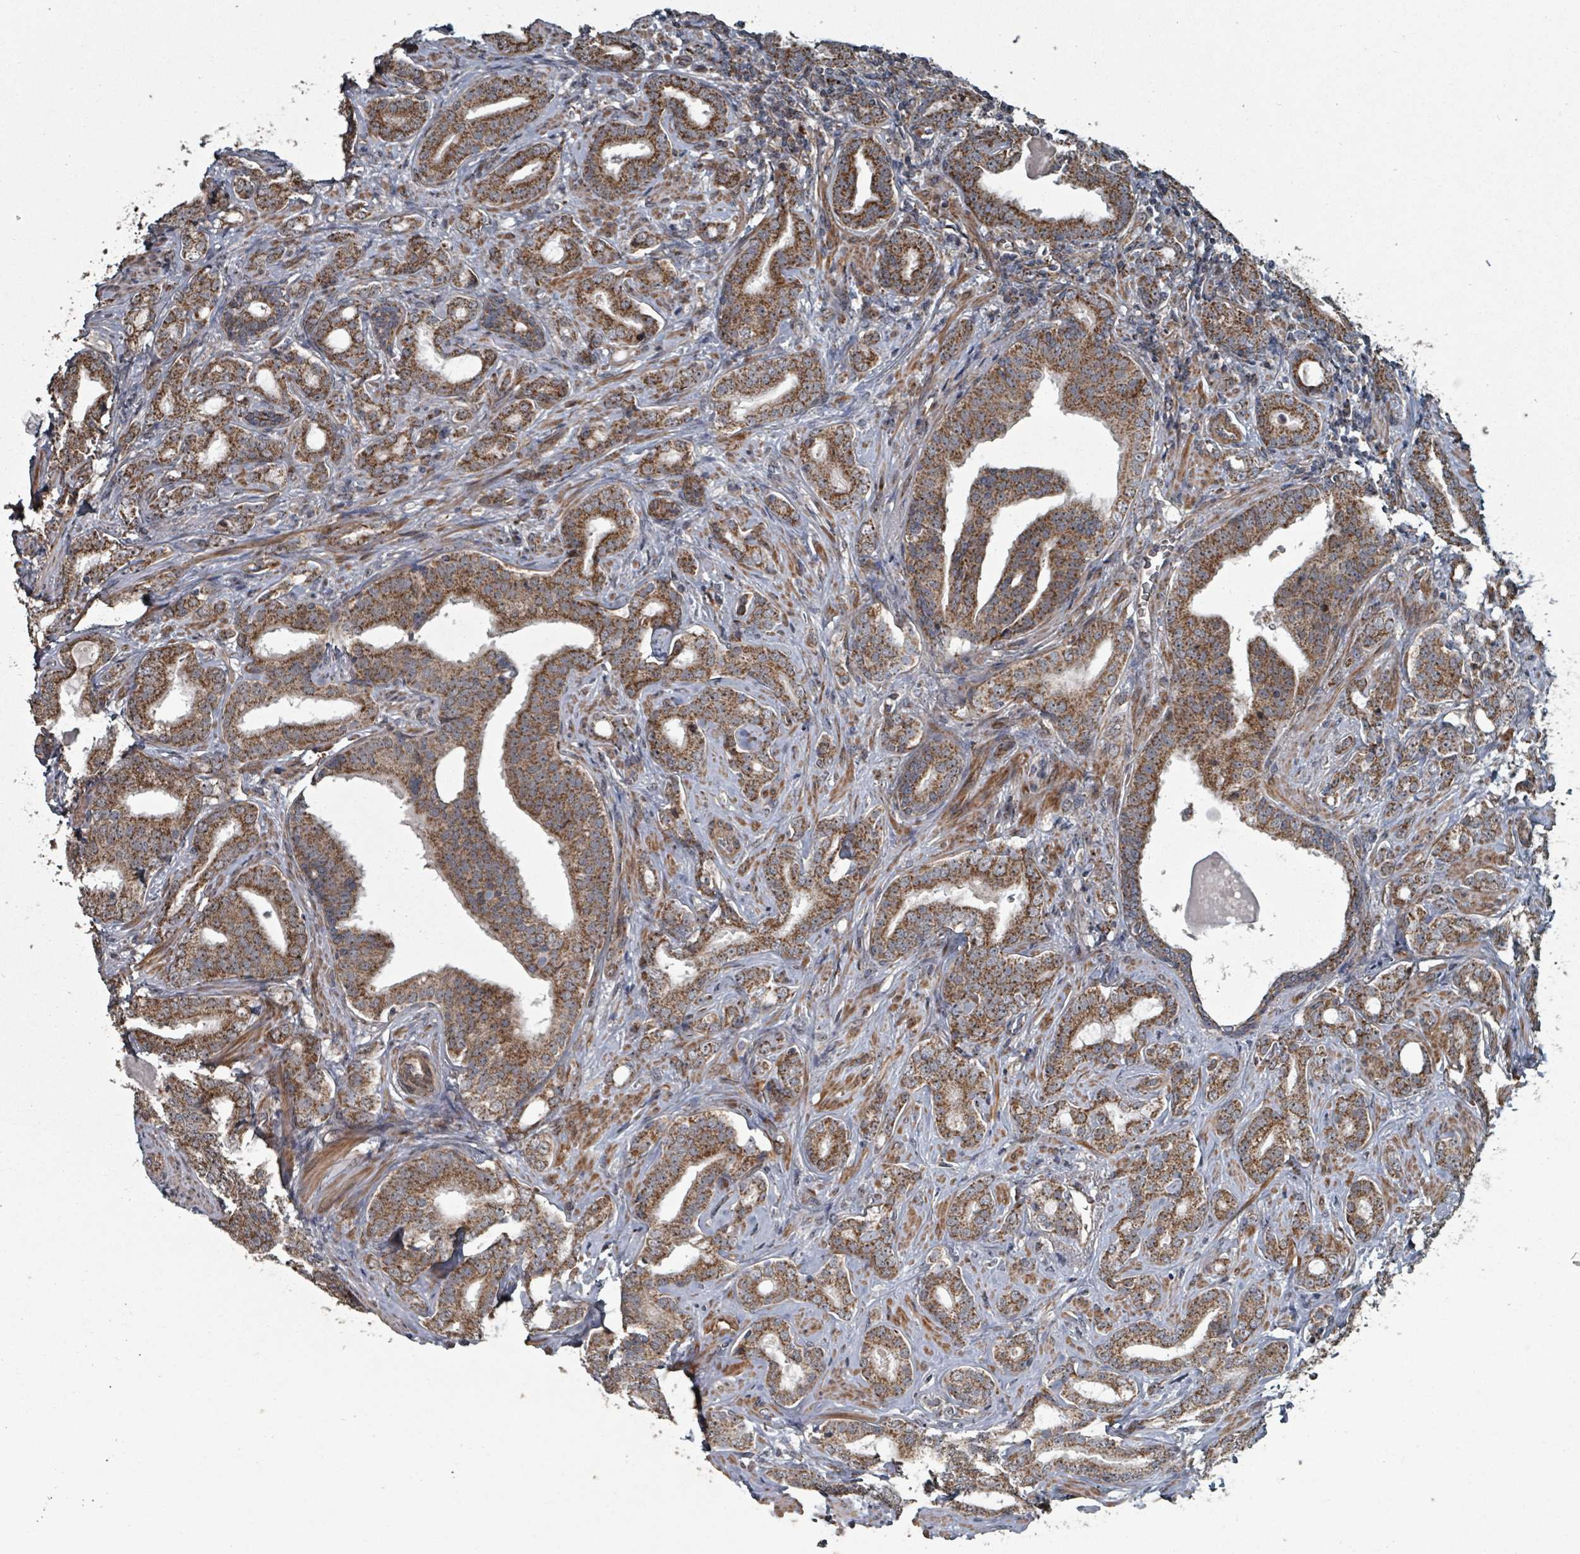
{"staining": {"intensity": "moderate", "quantity": ">75%", "location": "cytoplasmic/membranous"}, "tissue": "prostate cancer", "cell_type": "Tumor cells", "image_type": "cancer", "snomed": [{"axis": "morphology", "description": "Adenocarcinoma, High grade"}, {"axis": "topography", "description": "Prostate"}], "caption": "Immunohistochemistry (IHC) image of human prostate high-grade adenocarcinoma stained for a protein (brown), which reveals medium levels of moderate cytoplasmic/membranous positivity in approximately >75% of tumor cells.", "gene": "MRPL4", "patient": {"sex": "male", "age": 63}}